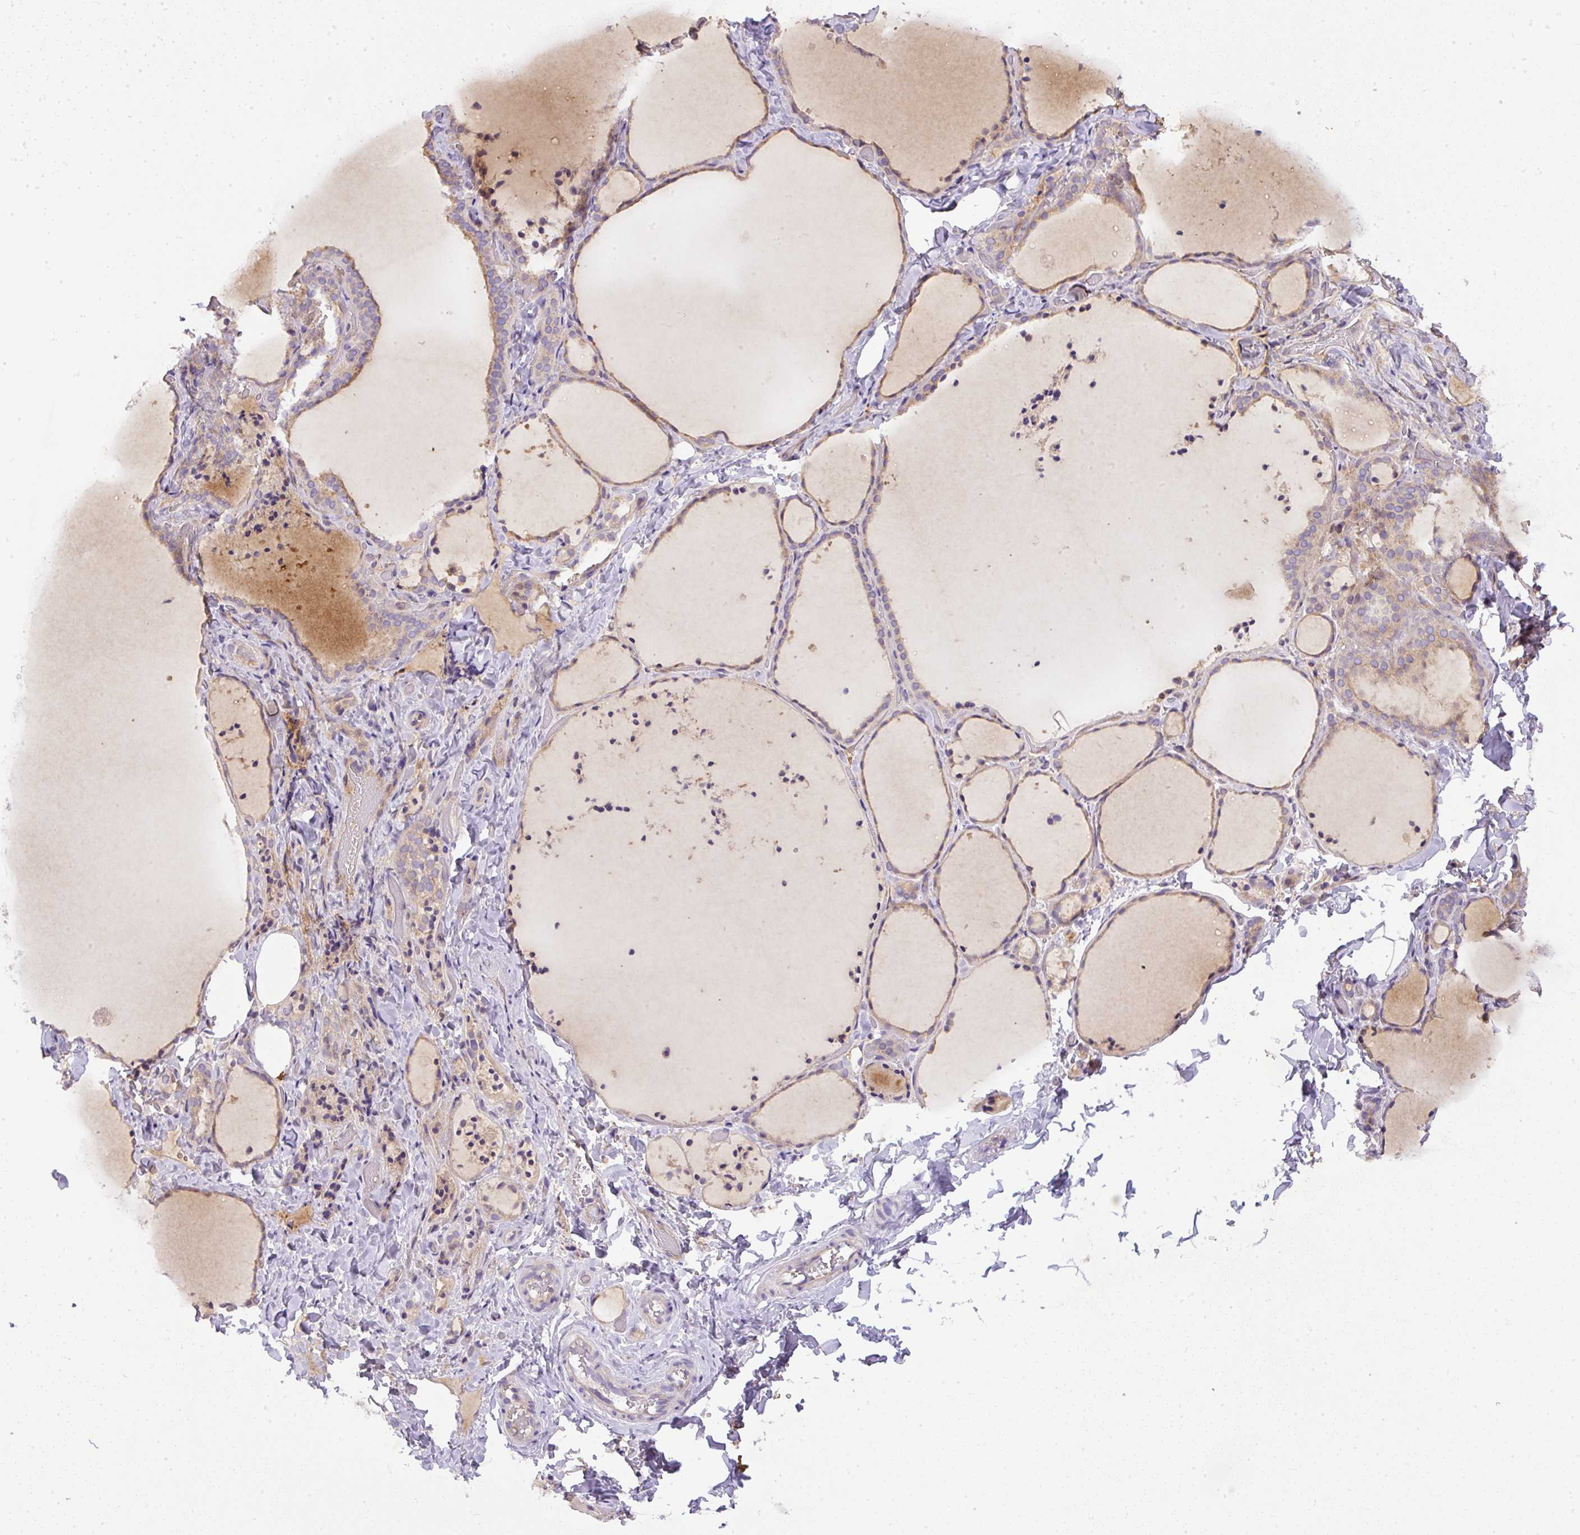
{"staining": {"intensity": "weak", "quantity": "25%-75%", "location": "cytoplasmic/membranous"}, "tissue": "thyroid gland", "cell_type": "Glandular cells", "image_type": "normal", "snomed": [{"axis": "morphology", "description": "Normal tissue, NOS"}, {"axis": "topography", "description": "Thyroid gland"}], "caption": "Glandular cells exhibit weak cytoplasmic/membranous positivity in about 25%-75% of cells in normal thyroid gland.", "gene": "DAPK1", "patient": {"sex": "female", "age": 22}}